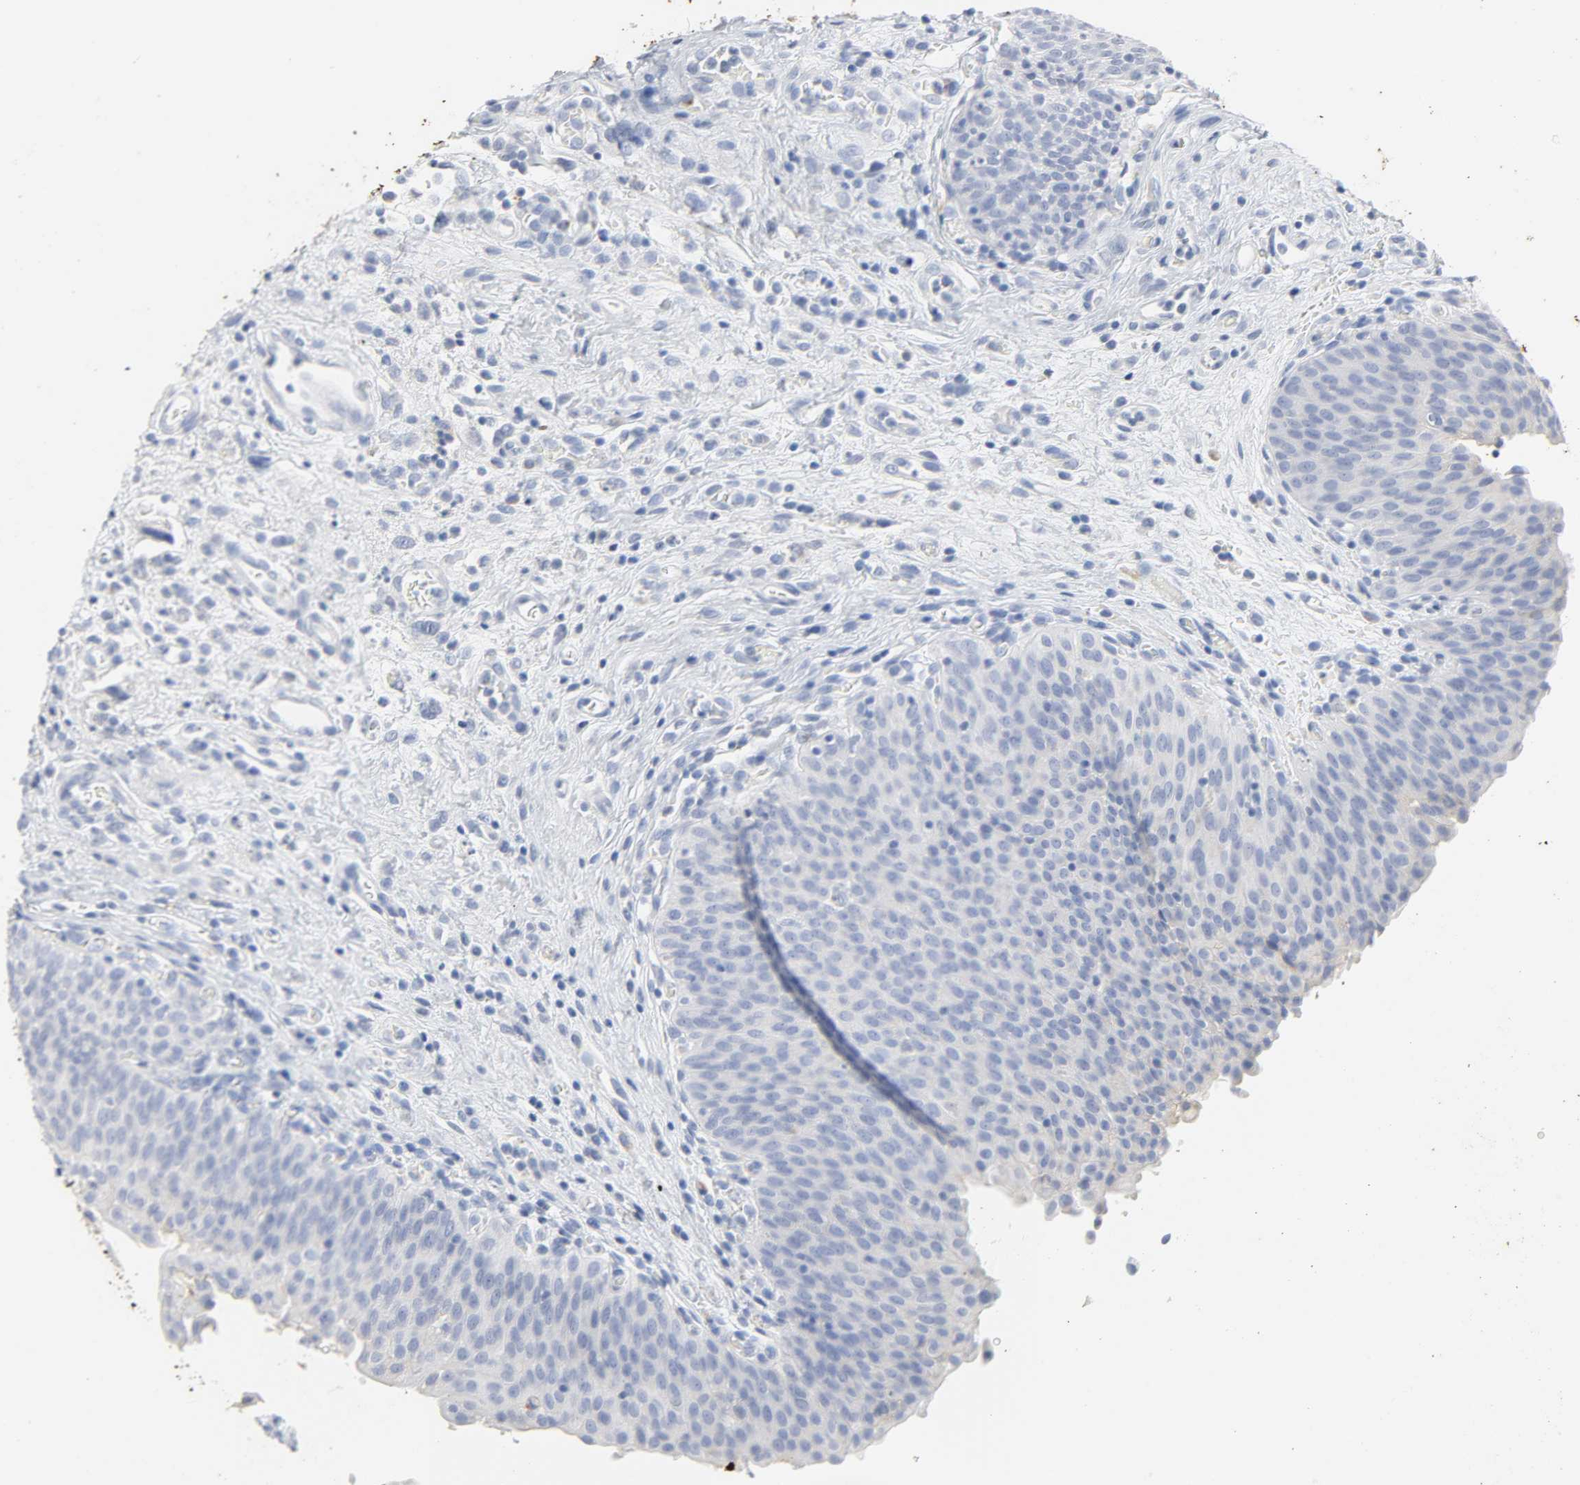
{"staining": {"intensity": "negative", "quantity": "none", "location": "none"}, "tissue": "urinary bladder", "cell_type": "Urothelial cells", "image_type": "normal", "snomed": [{"axis": "morphology", "description": "Normal tissue, NOS"}, {"axis": "morphology", "description": "Dysplasia, NOS"}, {"axis": "topography", "description": "Urinary bladder"}], "caption": "Immunohistochemical staining of normal urinary bladder displays no significant staining in urothelial cells.", "gene": "ACP3", "patient": {"sex": "male", "age": 35}}